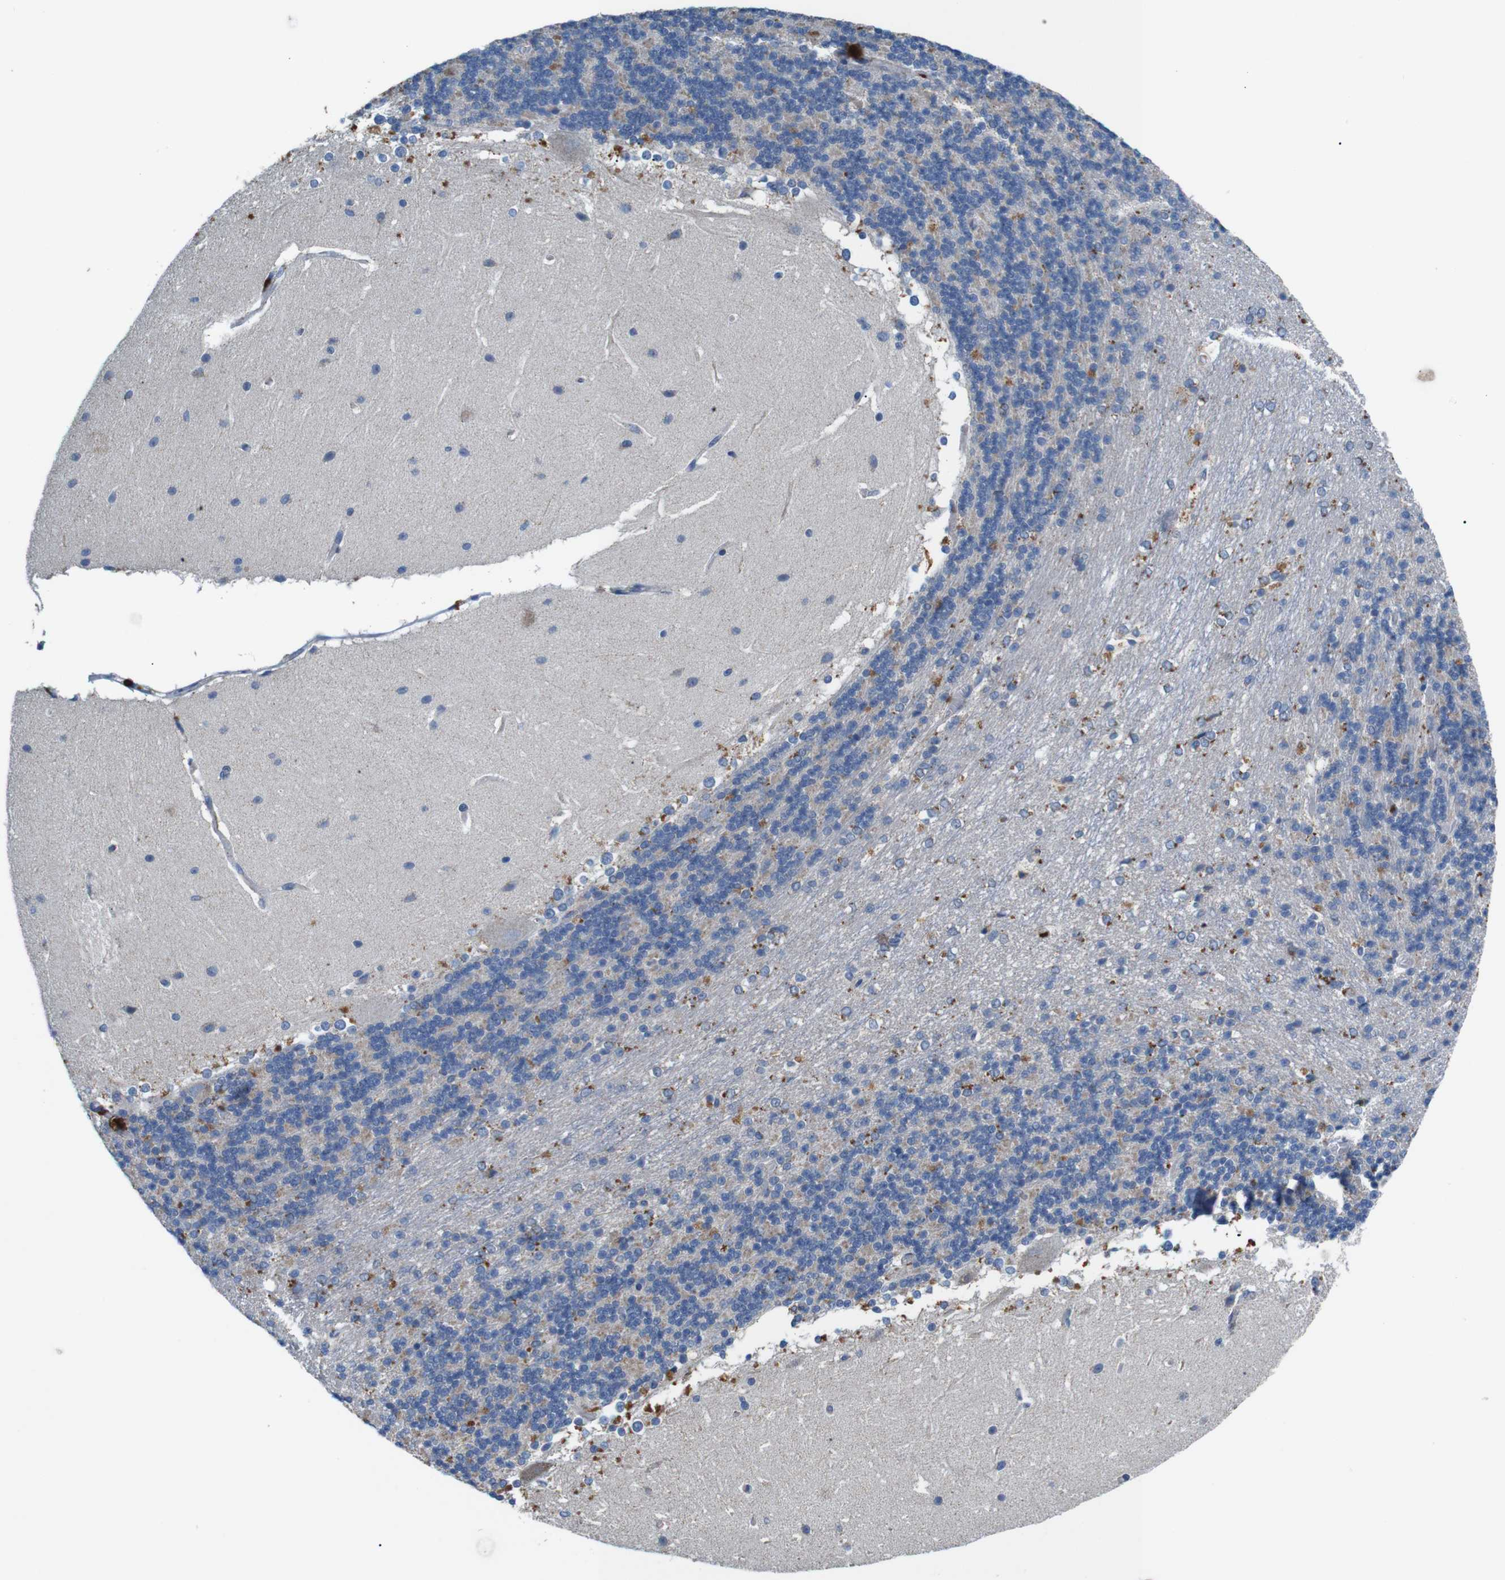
{"staining": {"intensity": "moderate", "quantity": "<25%", "location": "cytoplasmic/membranous"}, "tissue": "cerebellum", "cell_type": "Cells in granular layer", "image_type": "normal", "snomed": [{"axis": "morphology", "description": "Normal tissue, NOS"}, {"axis": "topography", "description": "Cerebellum"}], "caption": "A brown stain shows moderate cytoplasmic/membranous positivity of a protein in cells in granular layer of normal human cerebellum.", "gene": "F2RL1", "patient": {"sex": "female", "age": 19}}